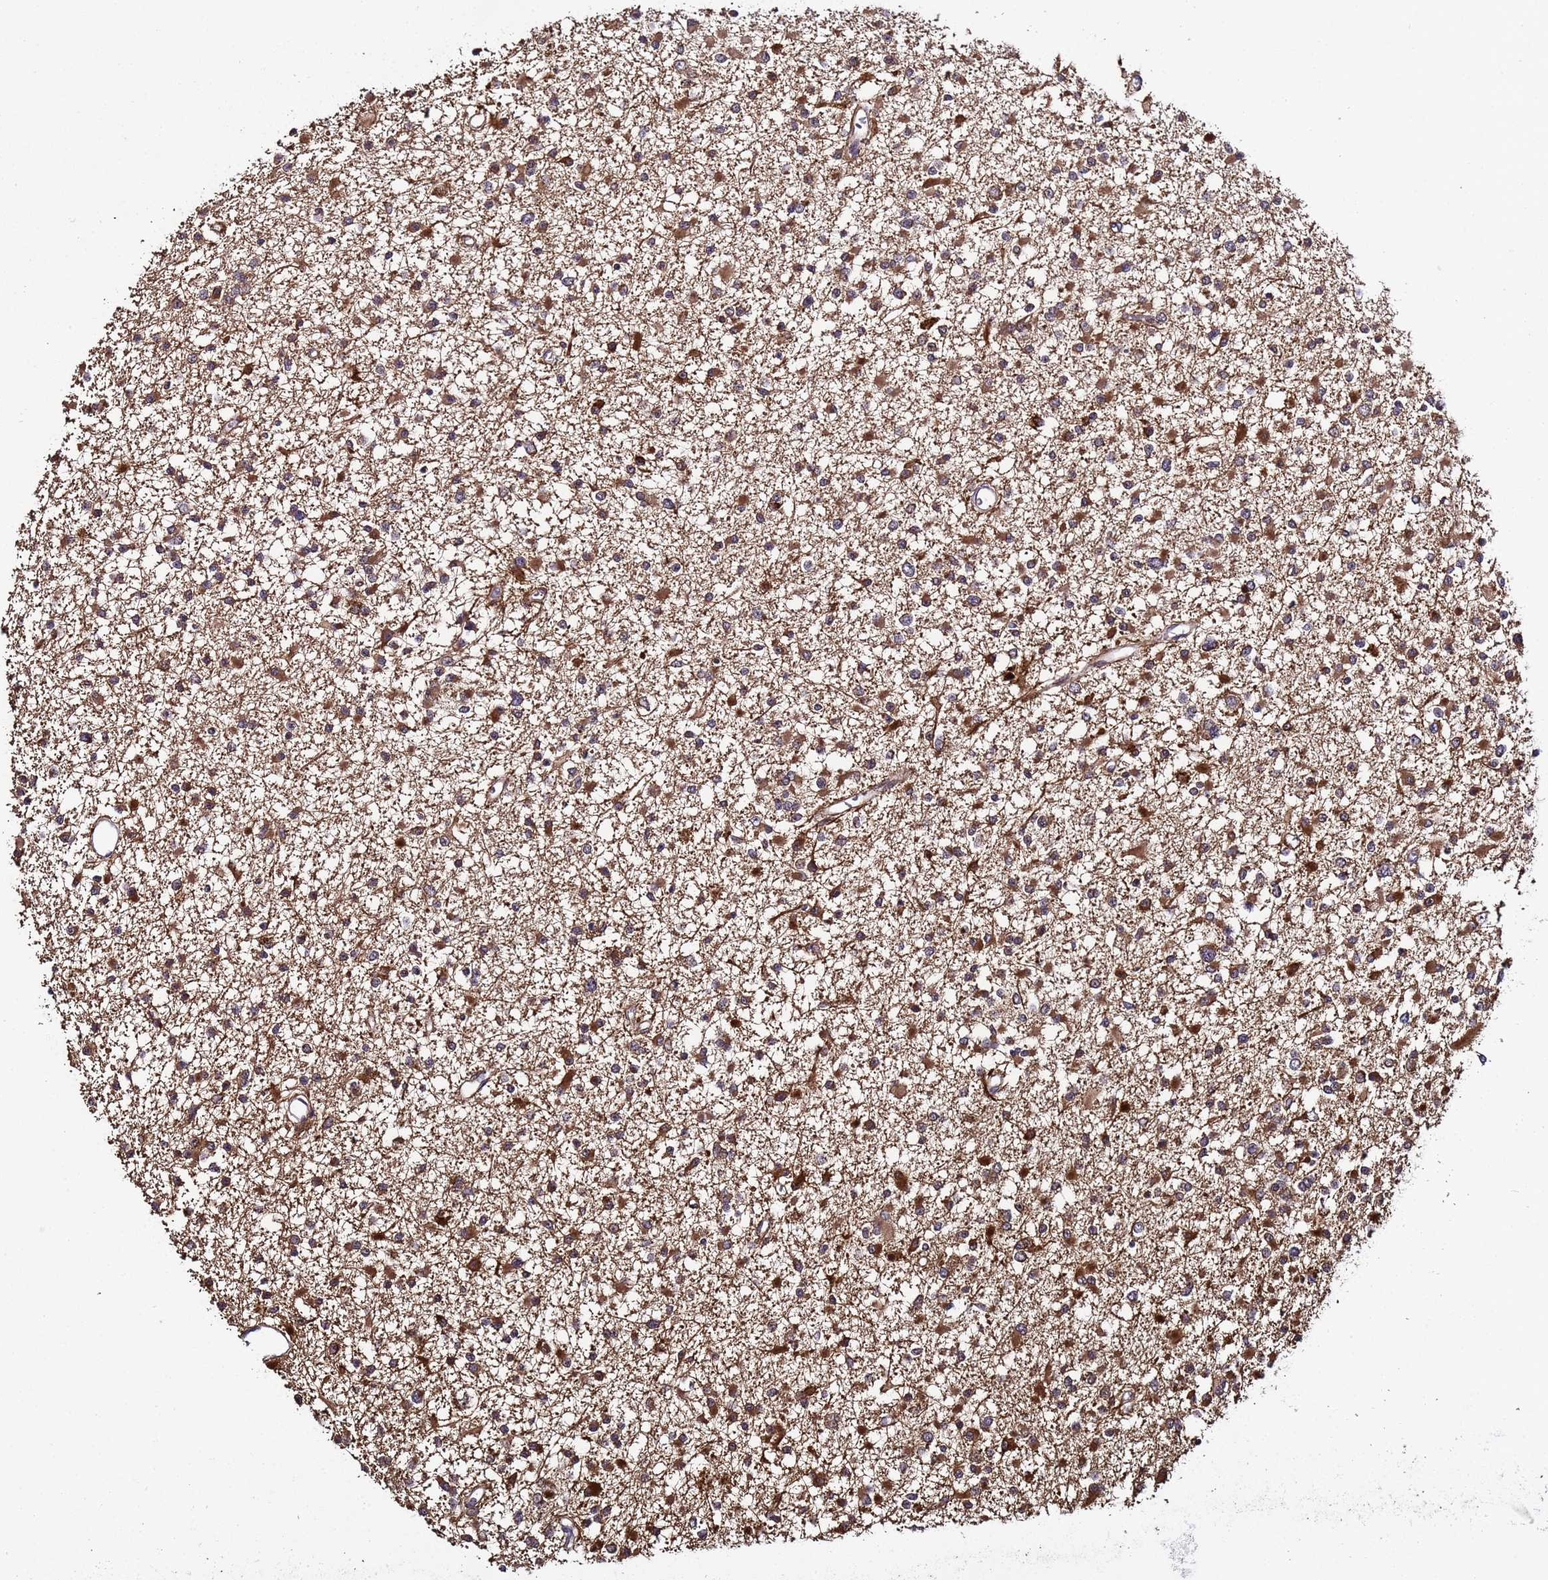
{"staining": {"intensity": "strong", "quantity": "25%-75%", "location": "cytoplasmic/membranous"}, "tissue": "glioma", "cell_type": "Tumor cells", "image_type": "cancer", "snomed": [{"axis": "morphology", "description": "Glioma, malignant, Low grade"}, {"axis": "topography", "description": "Brain"}], "caption": "IHC of human malignant glioma (low-grade) displays high levels of strong cytoplasmic/membranous staining in about 25%-75% of tumor cells.", "gene": "PLXDC2", "patient": {"sex": "female", "age": 22}}